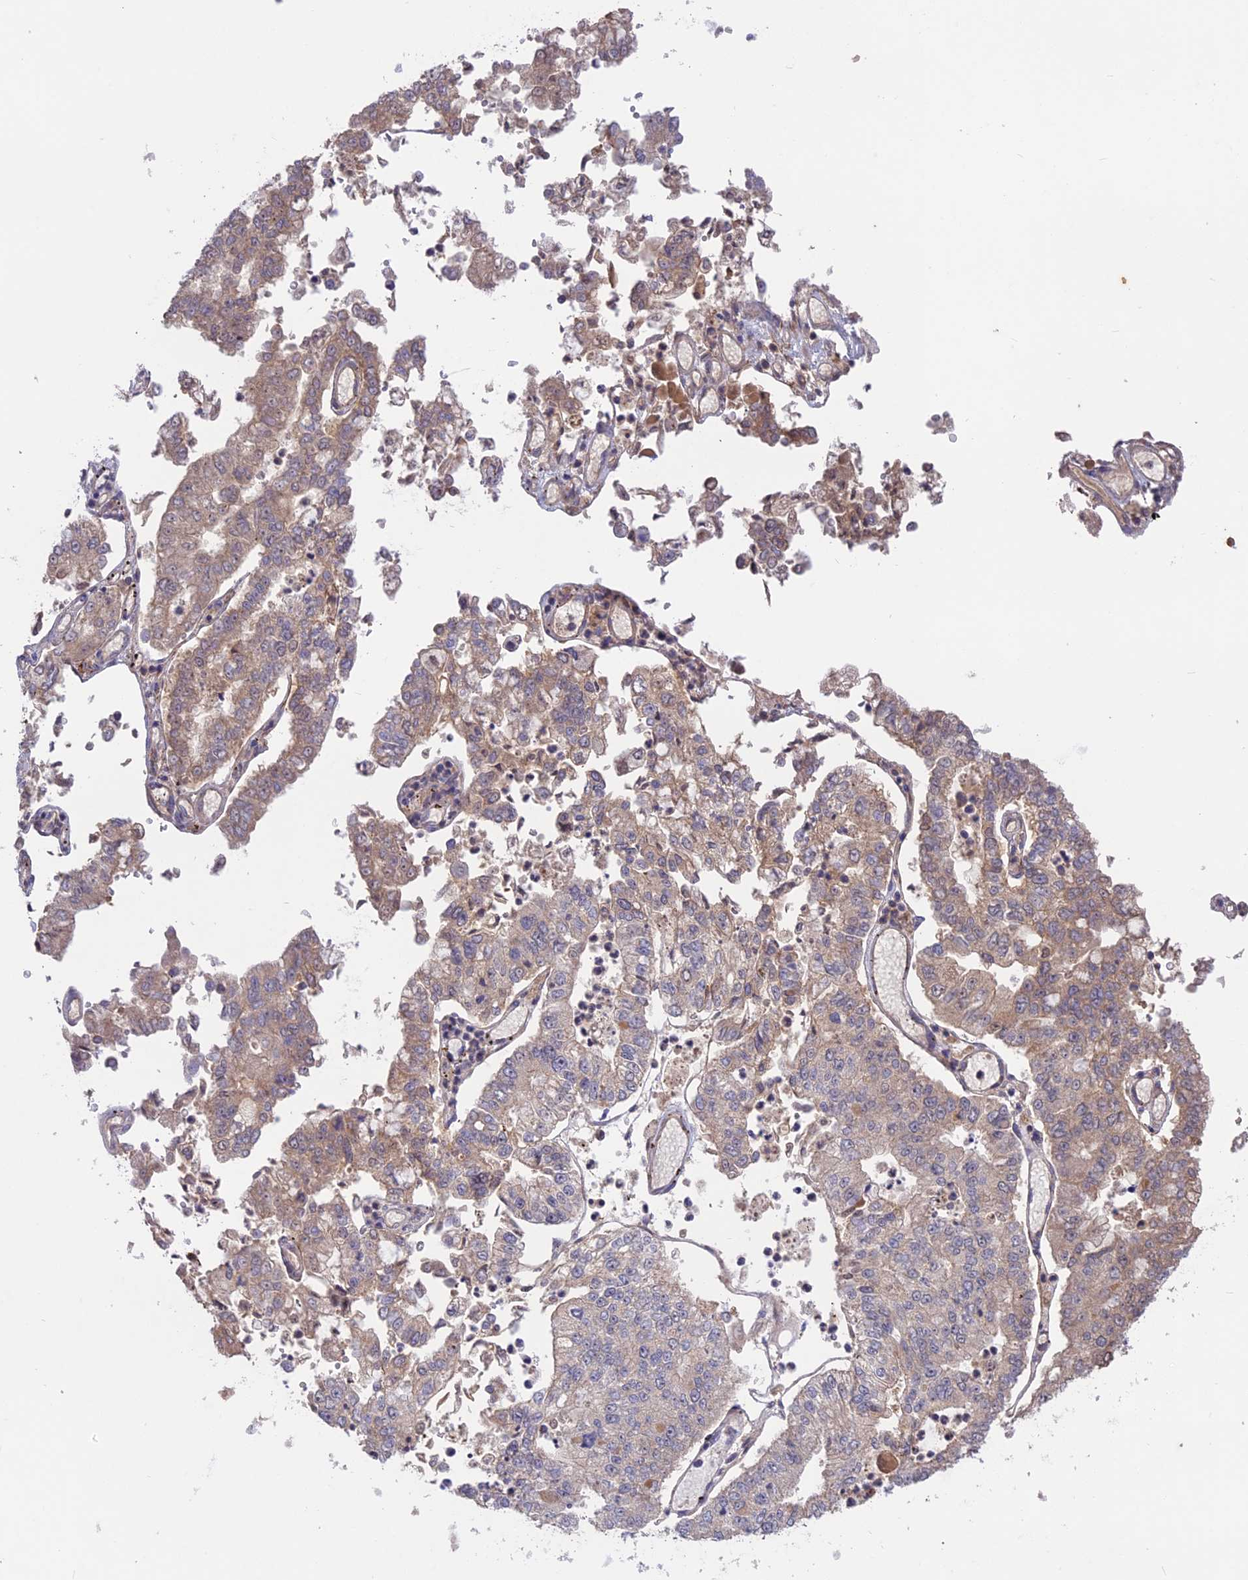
{"staining": {"intensity": "weak", "quantity": "25%-75%", "location": "cytoplasmic/membranous"}, "tissue": "stomach cancer", "cell_type": "Tumor cells", "image_type": "cancer", "snomed": [{"axis": "morphology", "description": "Adenocarcinoma, NOS"}, {"axis": "topography", "description": "Stomach"}], "caption": "Immunohistochemical staining of stomach adenocarcinoma displays low levels of weak cytoplasmic/membranous protein positivity in about 25%-75% of tumor cells. (DAB (3,3'-diaminobenzidine) = brown stain, brightfield microscopy at high magnification).", "gene": "ADO", "patient": {"sex": "male", "age": 76}}